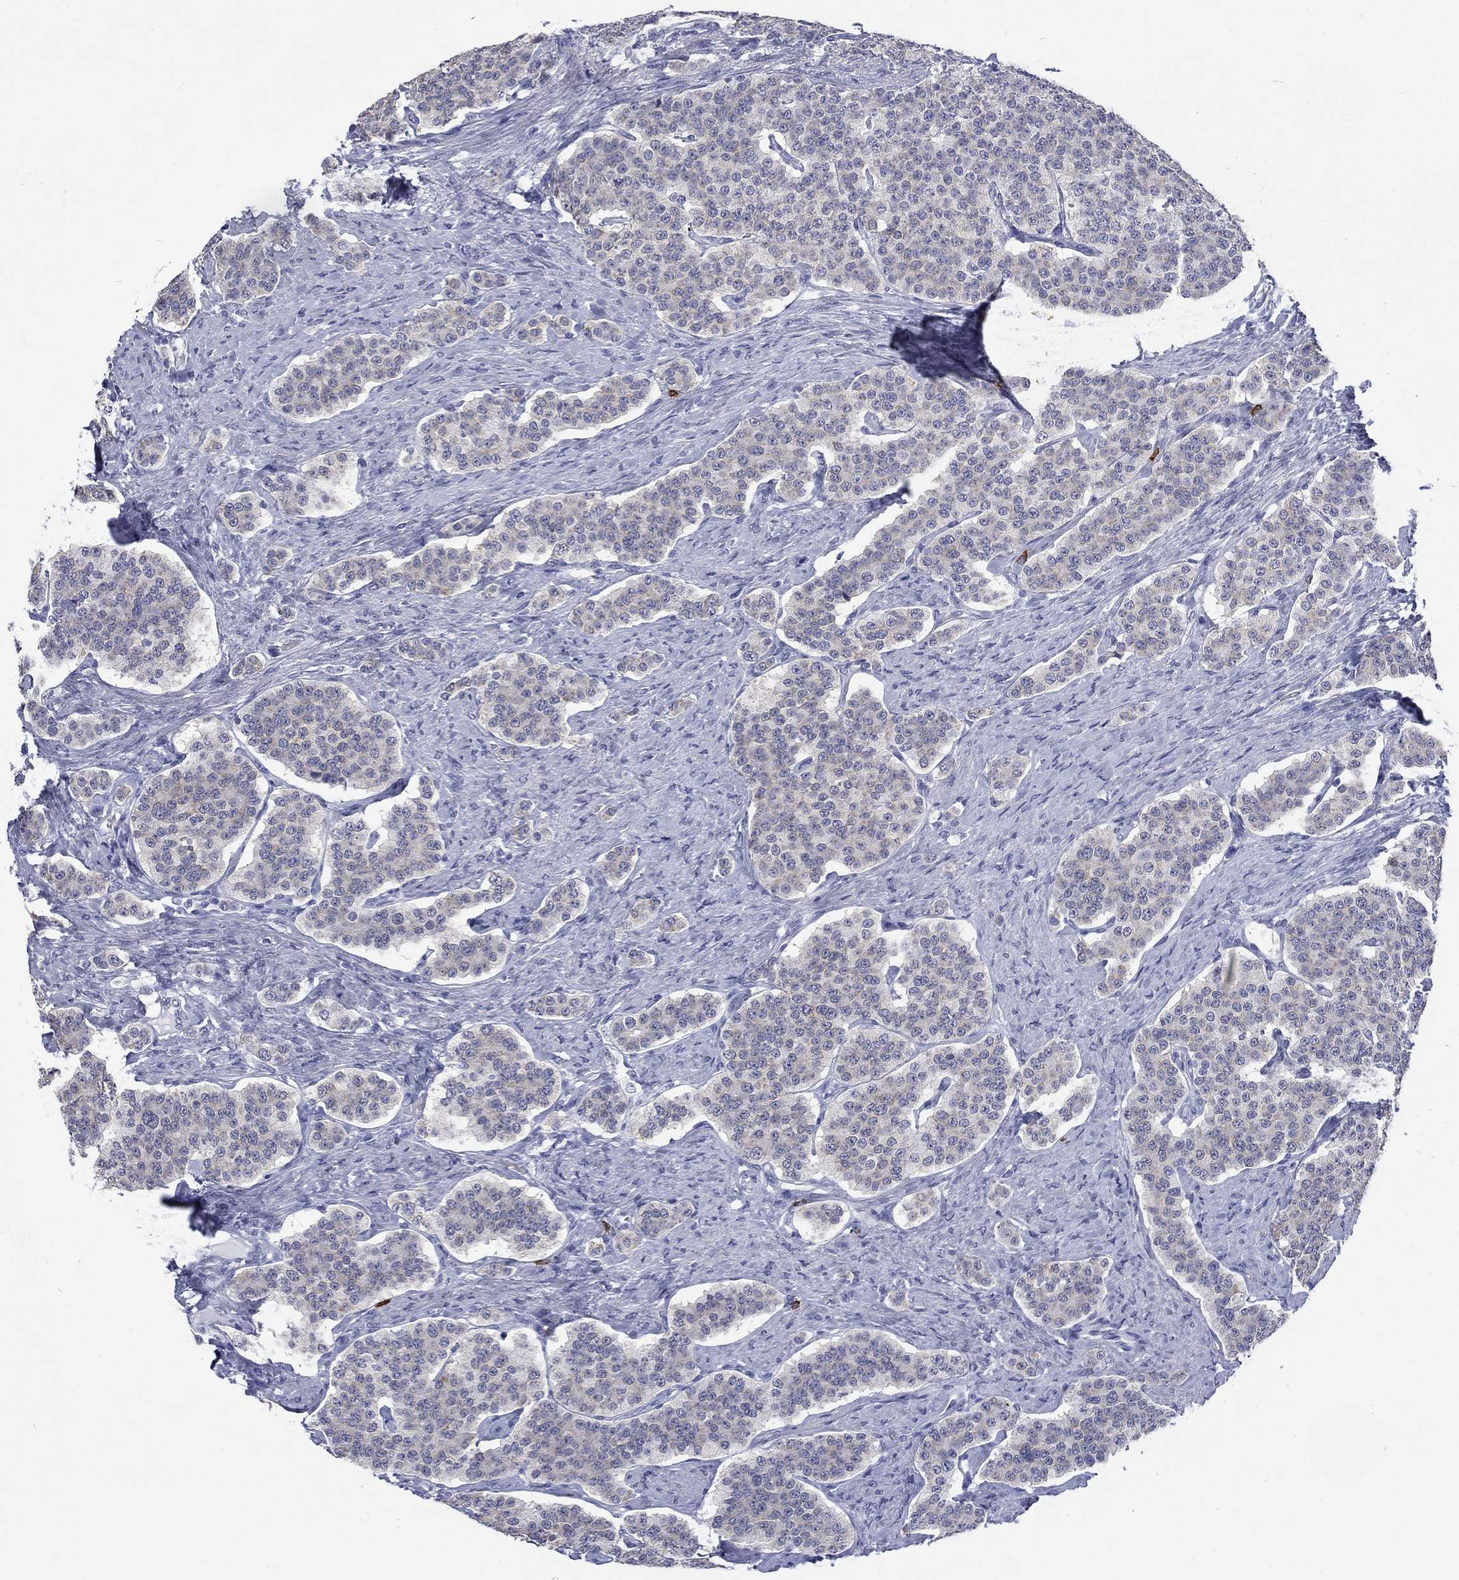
{"staining": {"intensity": "negative", "quantity": "none", "location": "none"}, "tissue": "carcinoid", "cell_type": "Tumor cells", "image_type": "cancer", "snomed": [{"axis": "morphology", "description": "Carcinoid, malignant, NOS"}, {"axis": "topography", "description": "Small intestine"}], "caption": "Protein analysis of carcinoid (malignant) shows no significant staining in tumor cells.", "gene": "ECEL1", "patient": {"sex": "female", "age": 58}}